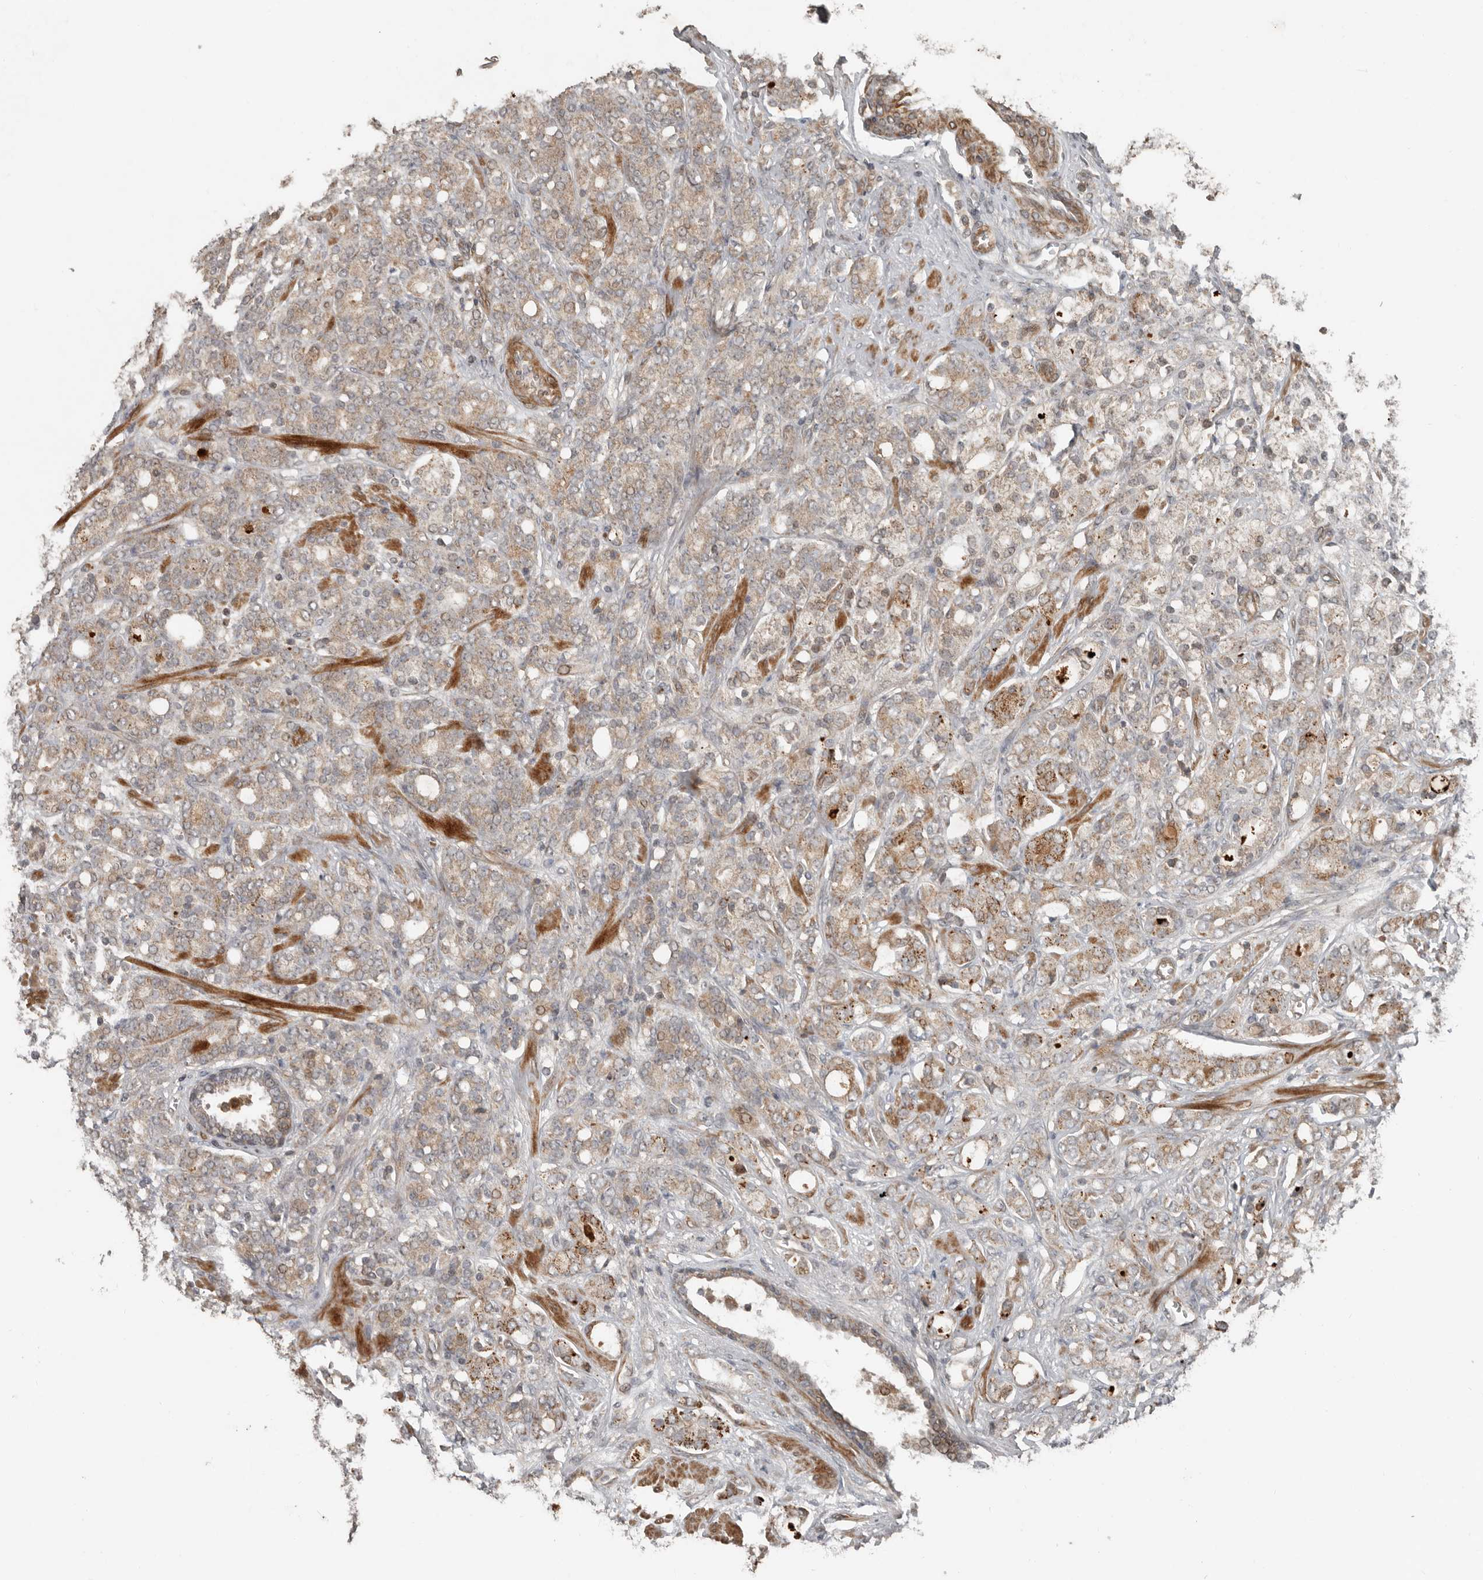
{"staining": {"intensity": "weak", "quantity": ">75%", "location": "cytoplasmic/membranous"}, "tissue": "prostate cancer", "cell_type": "Tumor cells", "image_type": "cancer", "snomed": [{"axis": "morphology", "description": "Adenocarcinoma, High grade"}, {"axis": "topography", "description": "Prostate"}], "caption": "Weak cytoplasmic/membranous staining for a protein is identified in about >75% of tumor cells of high-grade adenocarcinoma (prostate) using immunohistochemistry (IHC).", "gene": "SLC6A7", "patient": {"sex": "male", "age": 62}}